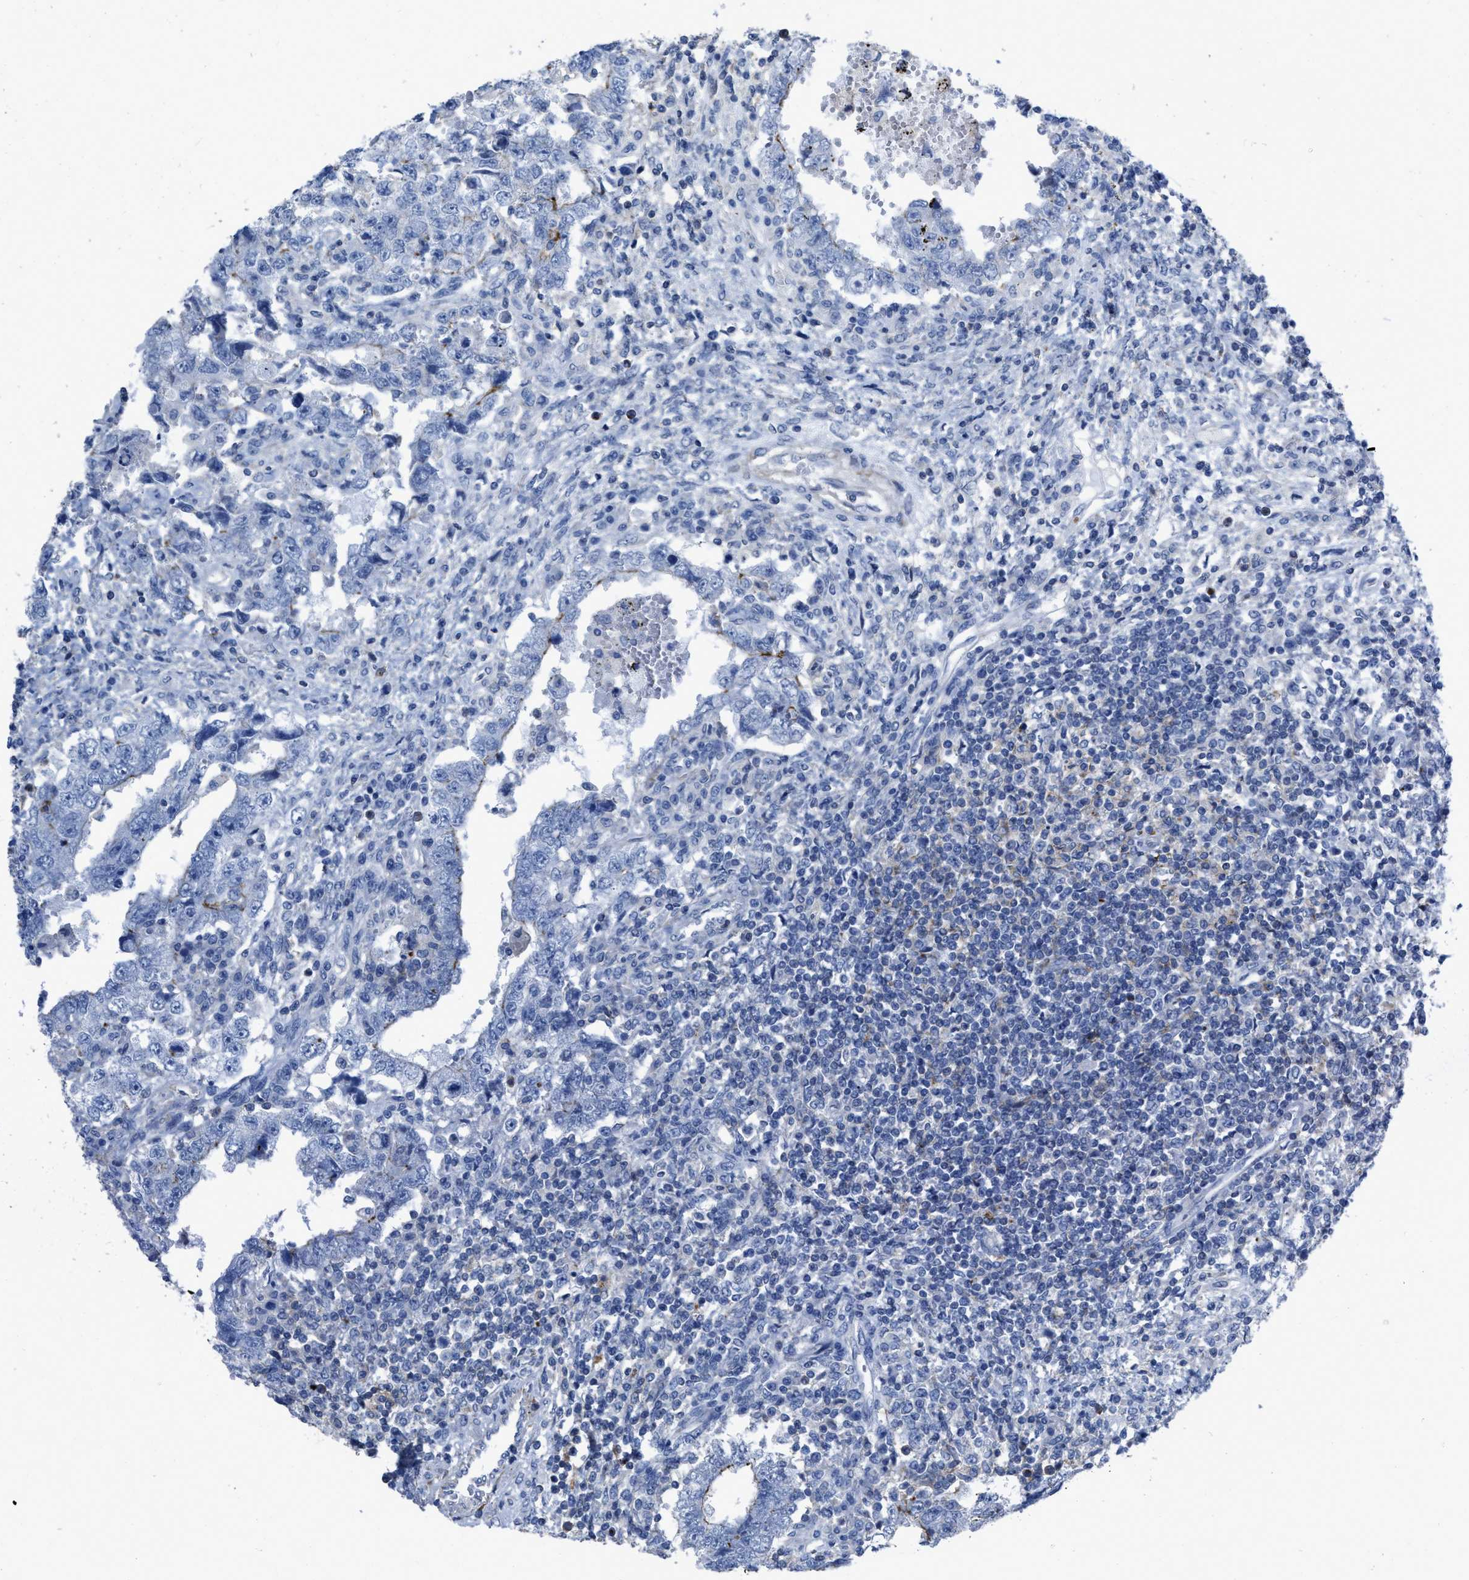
{"staining": {"intensity": "negative", "quantity": "none", "location": "none"}, "tissue": "testis cancer", "cell_type": "Tumor cells", "image_type": "cancer", "snomed": [{"axis": "morphology", "description": "Carcinoma, Embryonal, NOS"}, {"axis": "topography", "description": "Testis"}], "caption": "DAB immunohistochemical staining of embryonal carcinoma (testis) demonstrates no significant staining in tumor cells.", "gene": "PRMT2", "patient": {"sex": "male", "age": 26}}